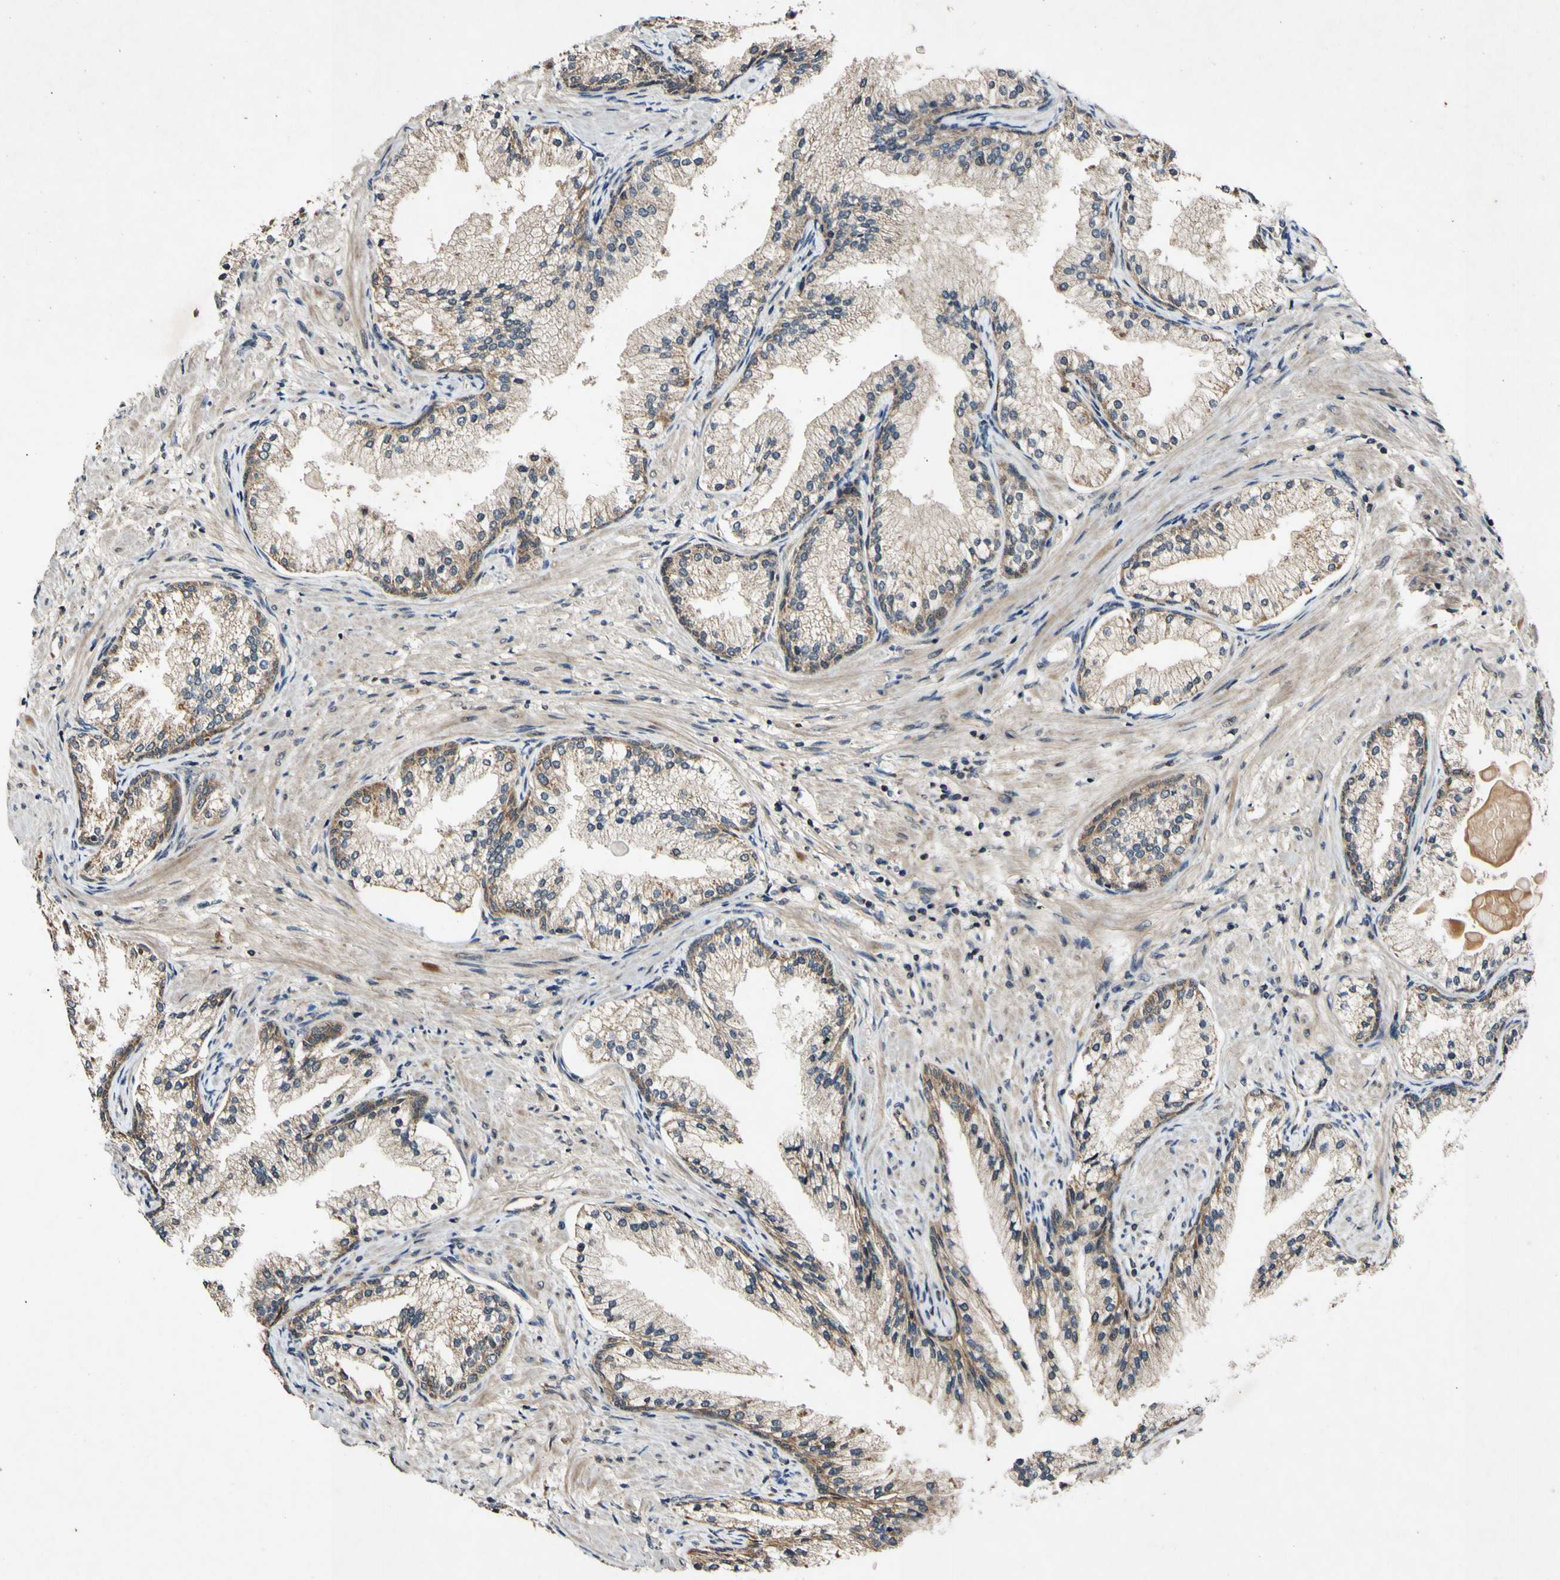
{"staining": {"intensity": "moderate", "quantity": "25%-75%", "location": "cytoplasmic/membranous"}, "tissue": "prostate cancer", "cell_type": "Tumor cells", "image_type": "cancer", "snomed": [{"axis": "morphology", "description": "Adenocarcinoma, High grade"}, {"axis": "topography", "description": "Prostate"}], "caption": "Moderate cytoplasmic/membranous staining is present in approximately 25%-75% of tumor cells in prostate cancer (adenocarcinoma (high-grade)).", "gene": "PLAT", "patient": {"sex": "male", "age": 58}}